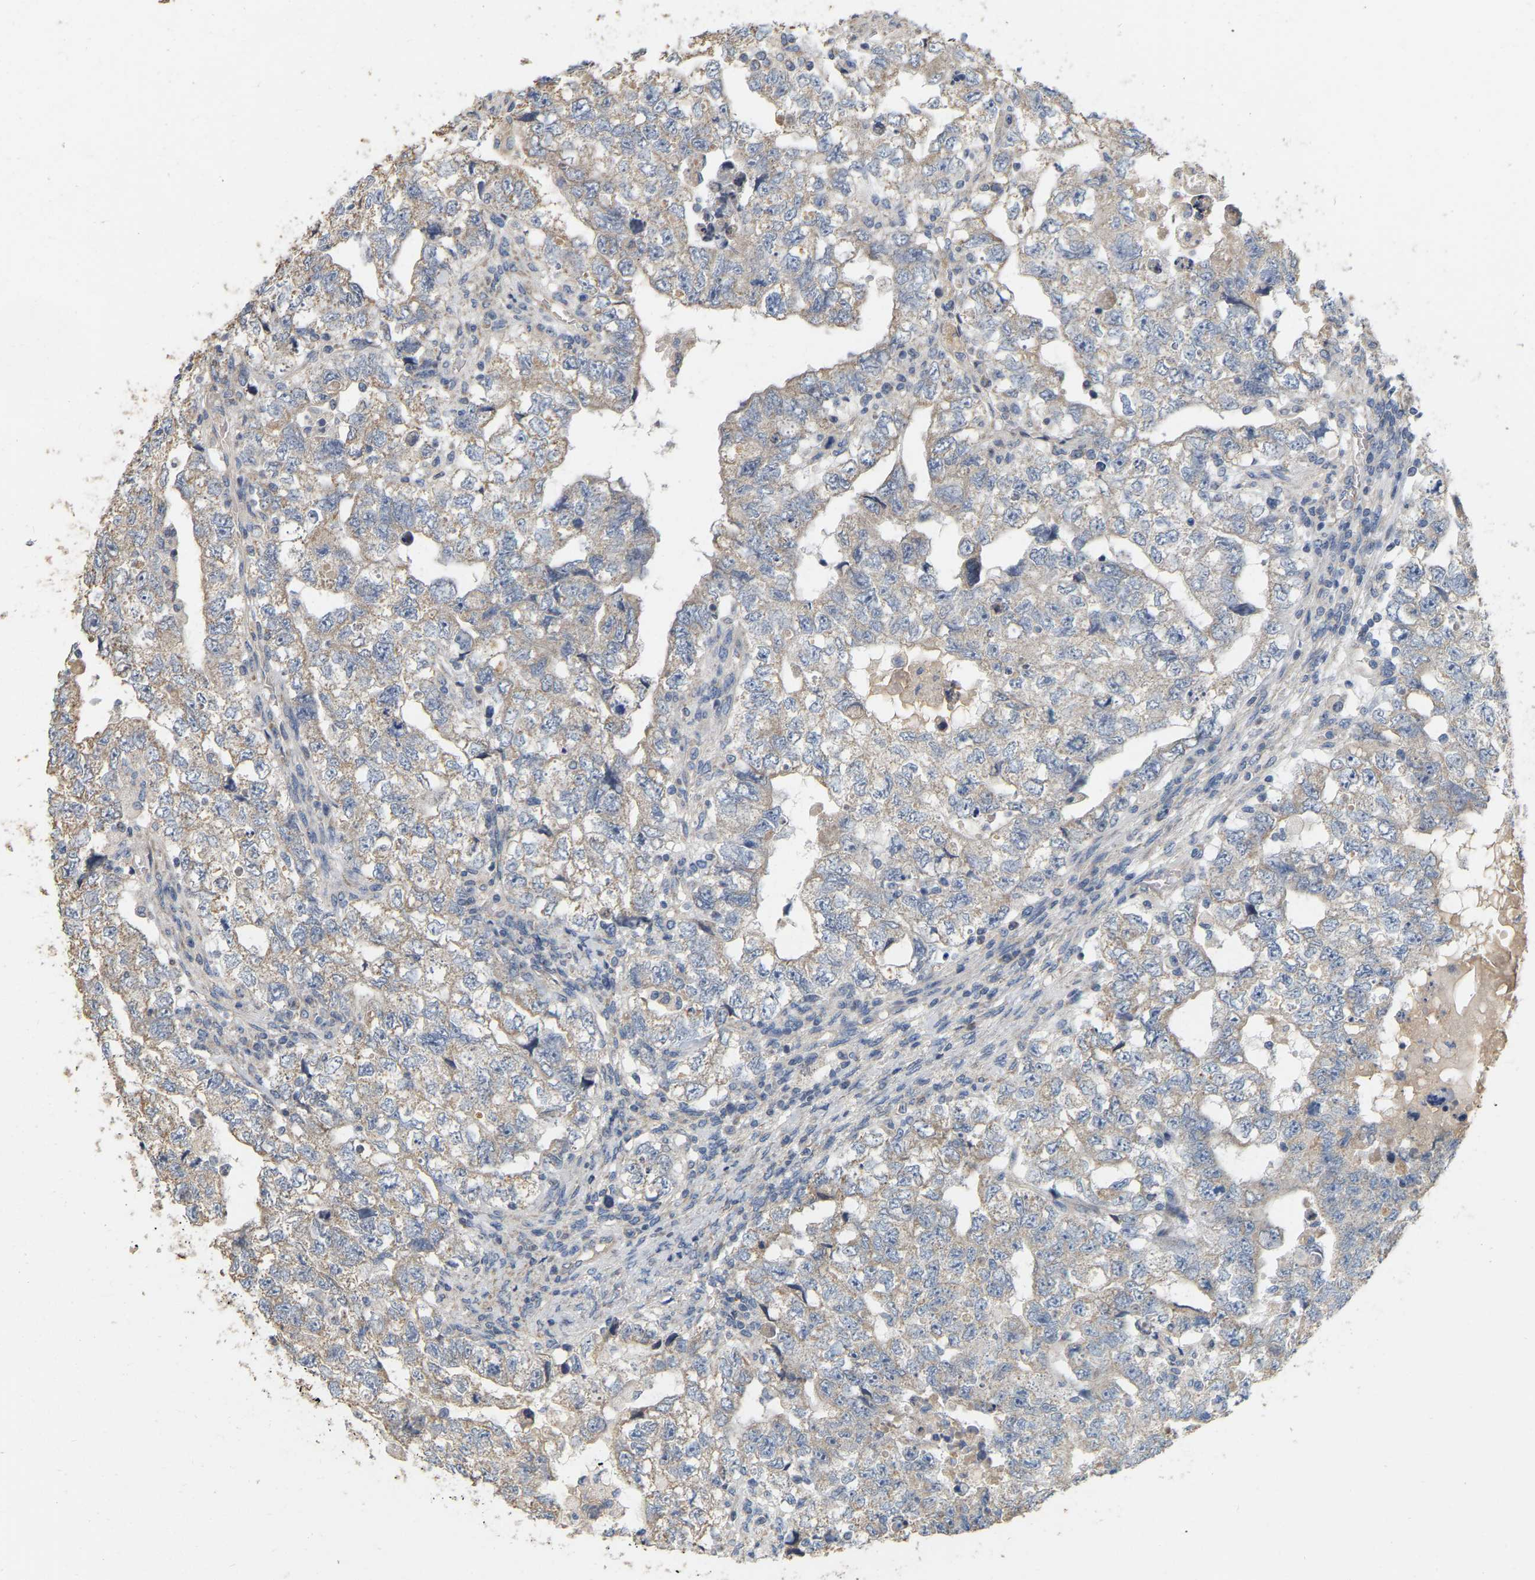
{"staining": {"intensity": "weak", "quantity": "25%-75%", "location": "cytoplasmic/membranous"}, "tissue": "testis cancer", "cell_type": "Tumor cells", "image_type": "cancer", "snomed": [{"axis": "morphology", "description": "Carcinoma, Embryonal, NOS"}, {"axis": "topography", "description": "Testis"}], "caption": "The micrograph reveals immunohistochemical staining of testis cancer (embryonal carcinoma). There is weak cytoplasmic/membranous staining is seen in approximately 25%-75% of tumor cells.", "gene": "SSH1", "patient": {"sex": "male", "age": 36}}